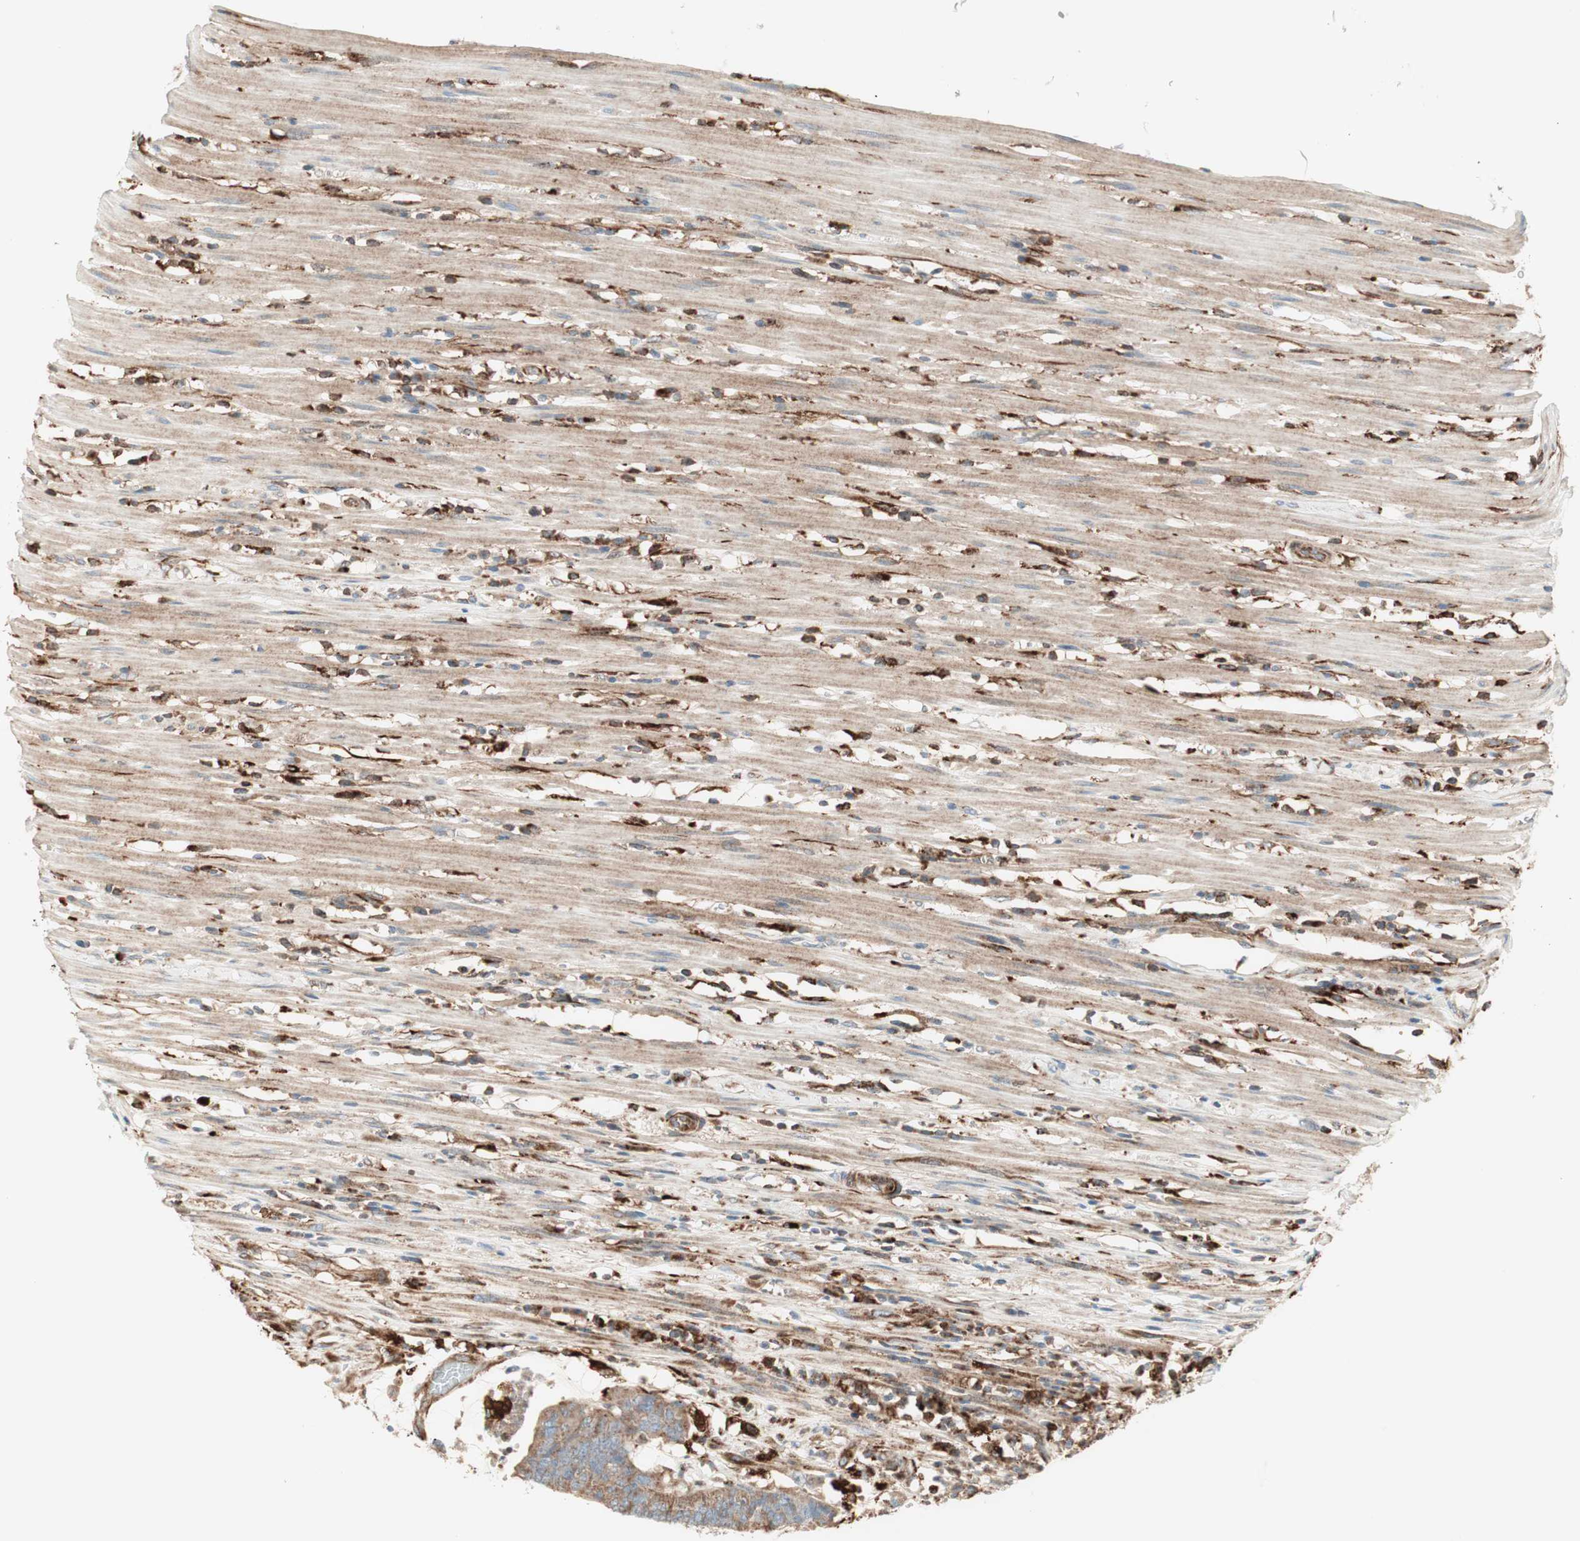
{"staining": {"intensity": "weak", "quantity": ">75%", "location": "cytoplasmic/membranous"}, "tissue": "colorectal cancer", "cell_type": "Tumor cells", "image_type": "cancer", "snomed": [{"axis": "morphology", "description": "Adenocarcinoma, NOS"}, {"axis": "topography", "description": "Rectum"}], "caption": "IHC (DAB) staining of human adenocarcinoma (colorectal) shows weak cytoplasmic/membranous protein positivity in approximately >75% of tumor cells. (IHC, brightfield microscopy, high magnification).", "gene": "ATP6V1G1", "patient": {"sex": "female", "age": 66}}